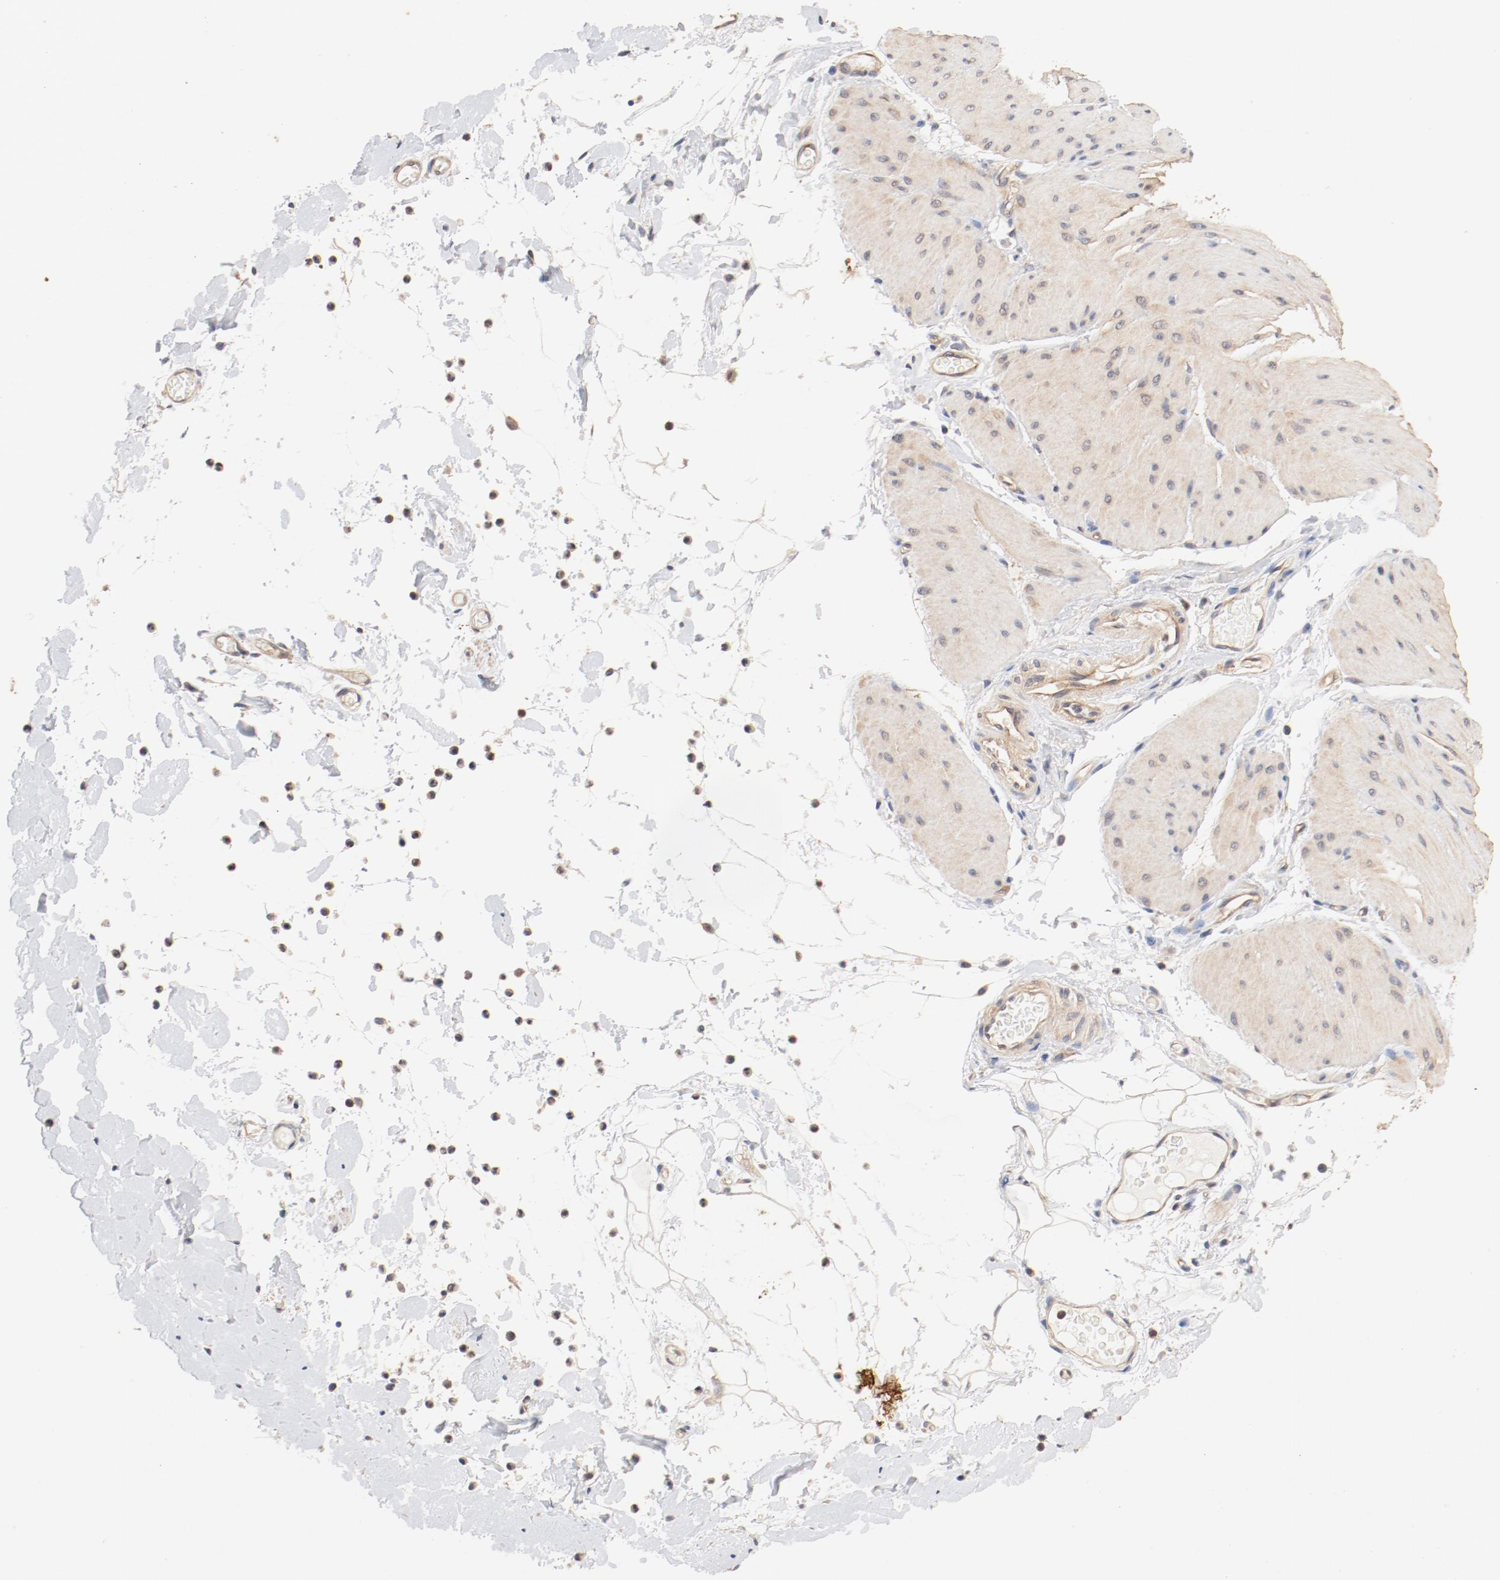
{"staining": {"intensity": "weak", "quantity": "<25%", "location": "cytoplasmic/membranous"}, "tissue": "smooth muscle", "cell_type": "Smooth muscle cells", "image_type": "normal", "snomed": [{"axis": "morphology", "description": "Normal tissue, NOS"}, {"axis": "topography", "description": "Smooth muscle"}, {"axis": "topography", "description": "Colon"}], "caption": "DAB (3,3'-diaminobenzidine) immunohistochemical staining of benign human smooth muscle demonstrates no significant expression in smooth muscle cells.", "gene": "UBE2J1", "patient": {"sex": "male", "age": 67}}